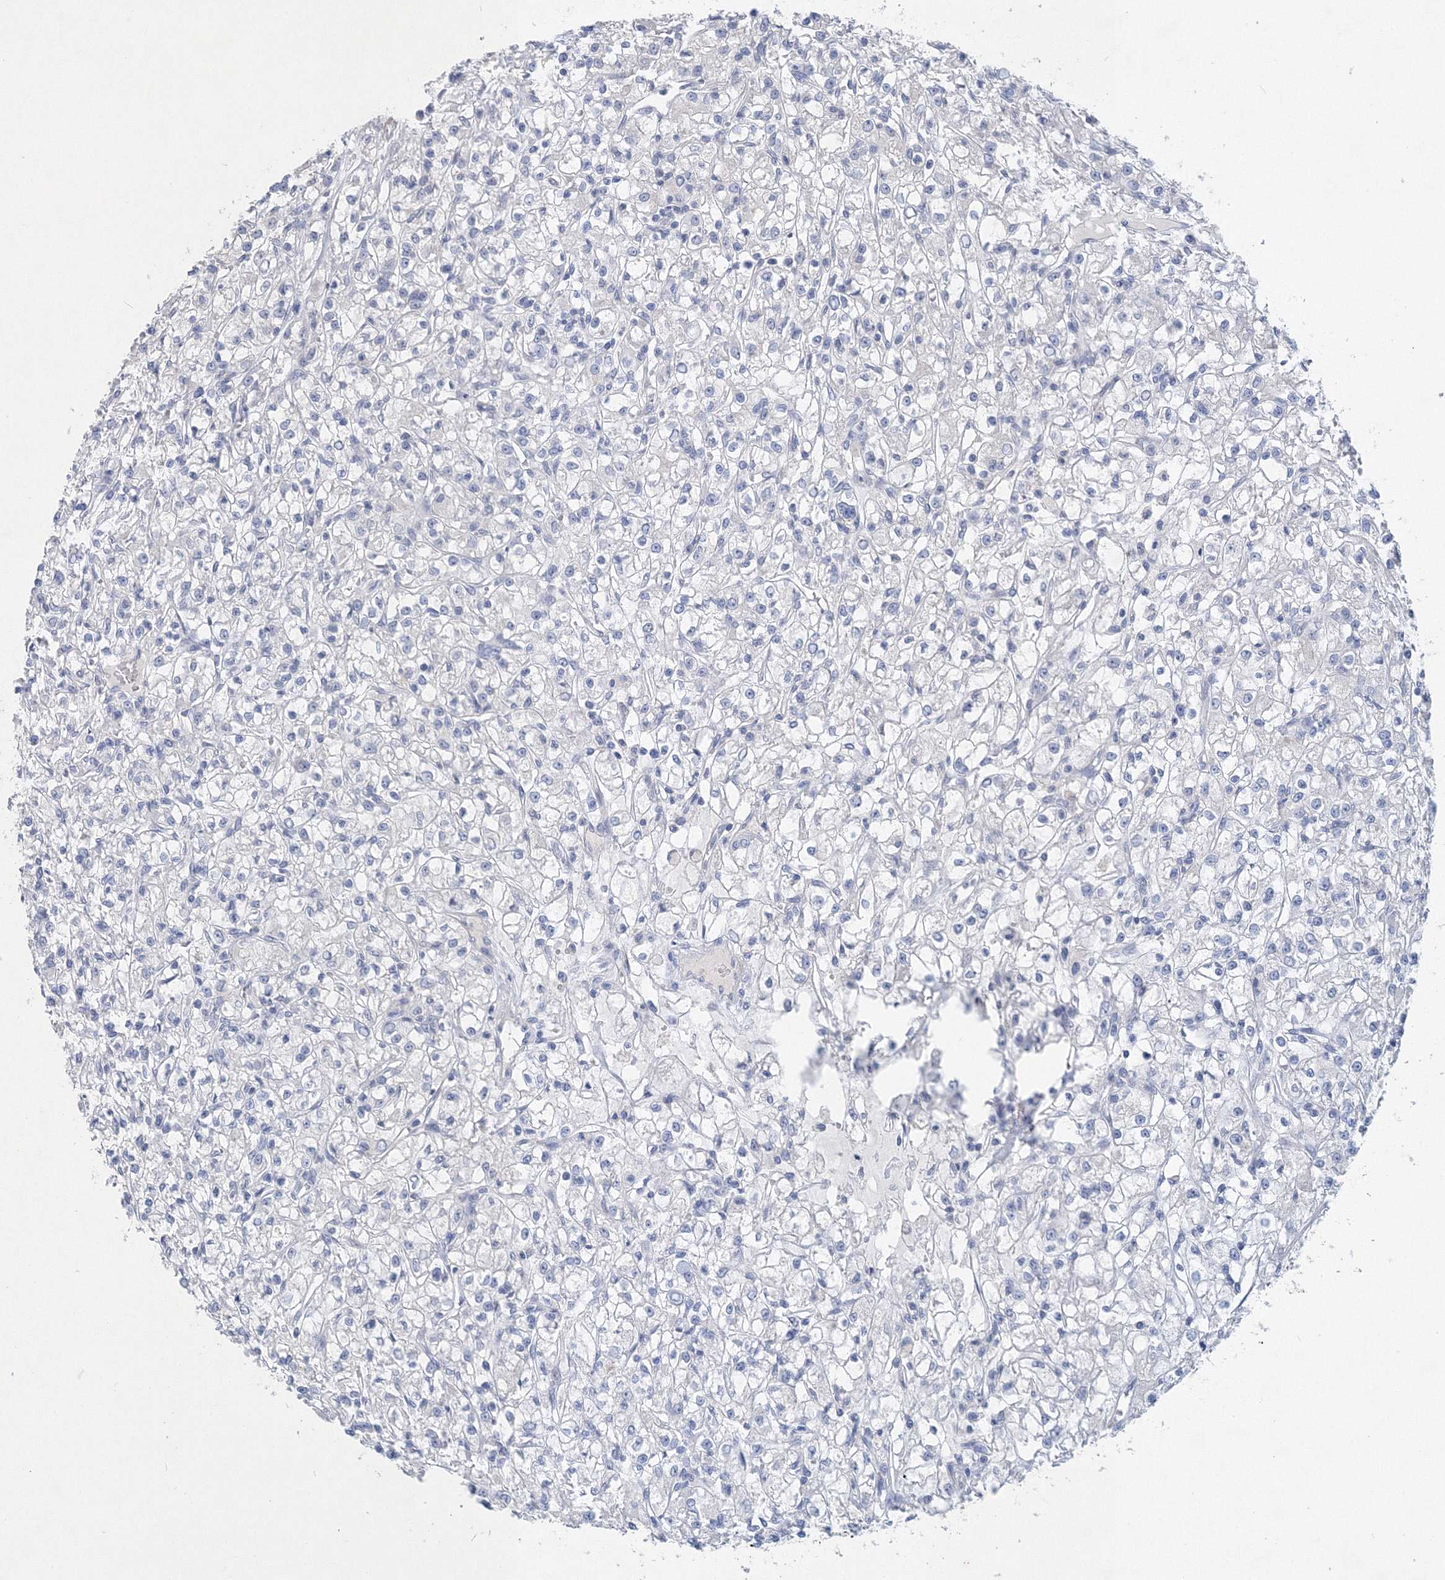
{"staining": {"intensity": "negative", "quantity": "none", "location": "none"}, "tissue": "renal cancer", "cell_type": "Tumor cells", "image_type": "cancer", "snomed": [{"axis": "morphology", "description": "Adenocarcinoma, NOS"}, {"axis": "topography", "description": "Kidney"}], "caption": "The photomicrograph shows no staining of tumor cells in renal adenocarcinoma. (DAB IHC with hematoxylin counter stain).", "gene": "OSBPL6", "patient": {"sex": "female", "age": 59}}